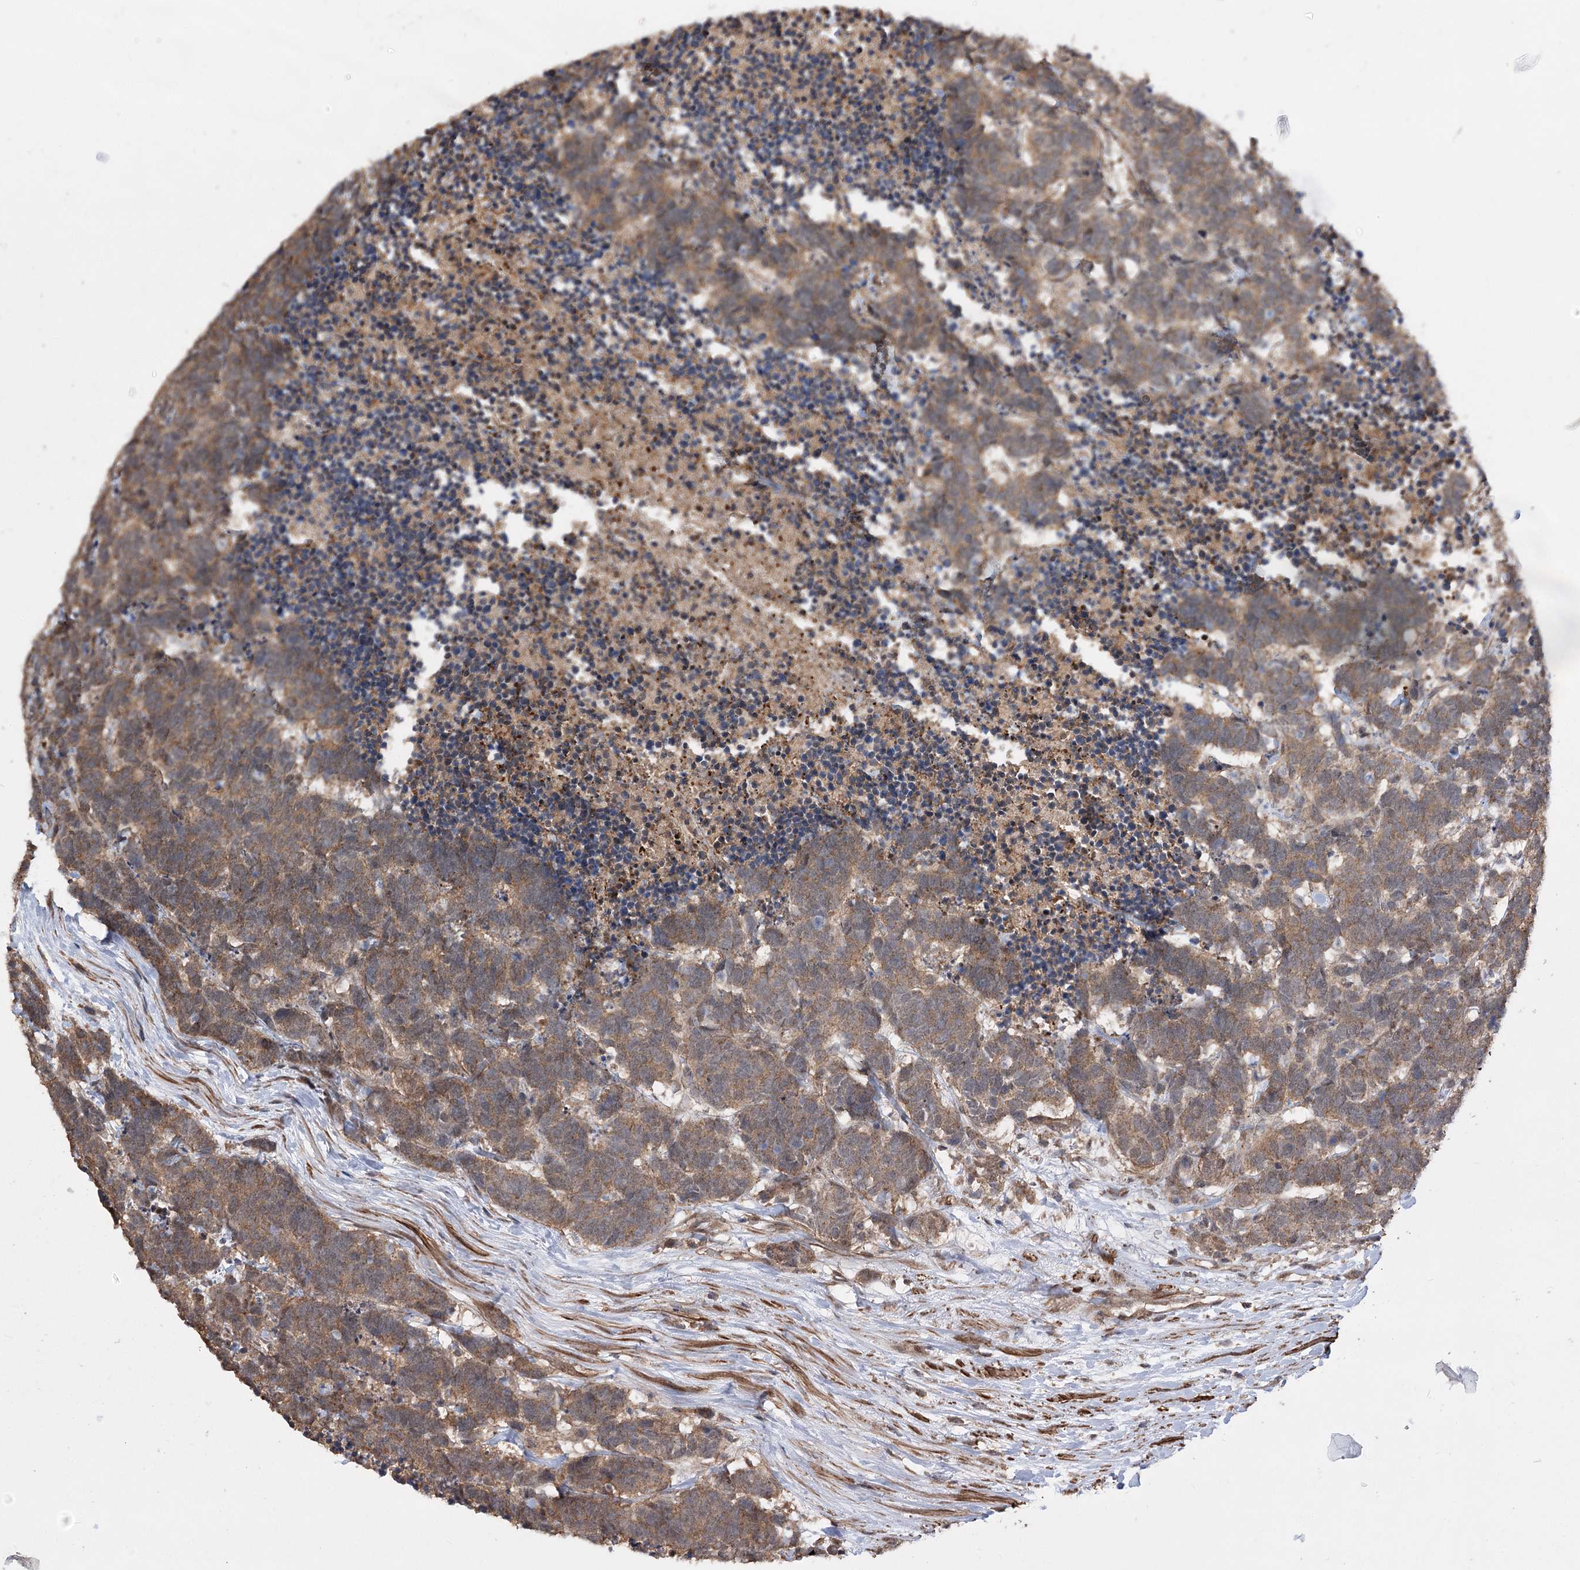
{"staining": {"intensity": "moderate", "quantity": ">75%", "location": "cytoplasmic/membranous"}, "tissue": "carcinoid", "cell_type": "Tumor cells", "image_type": "cancer", "snomed": [{"axis": "morphology", "description": "Carcinoma, NOS"}, {"axis": "morphology", "description": "Carcinoid, malignant, NOS"}, {"axis": "topography", "description": "Urinary bladder"}], "caption": "About >75% of tumor cells in malignant carcinoid demonstrate moderate cytoplasmic/membranous protein positivity as visualized by brown immunohistochemical staining.", "gene": "TENM2", "patient": {"sex": "male", "age": 57}}